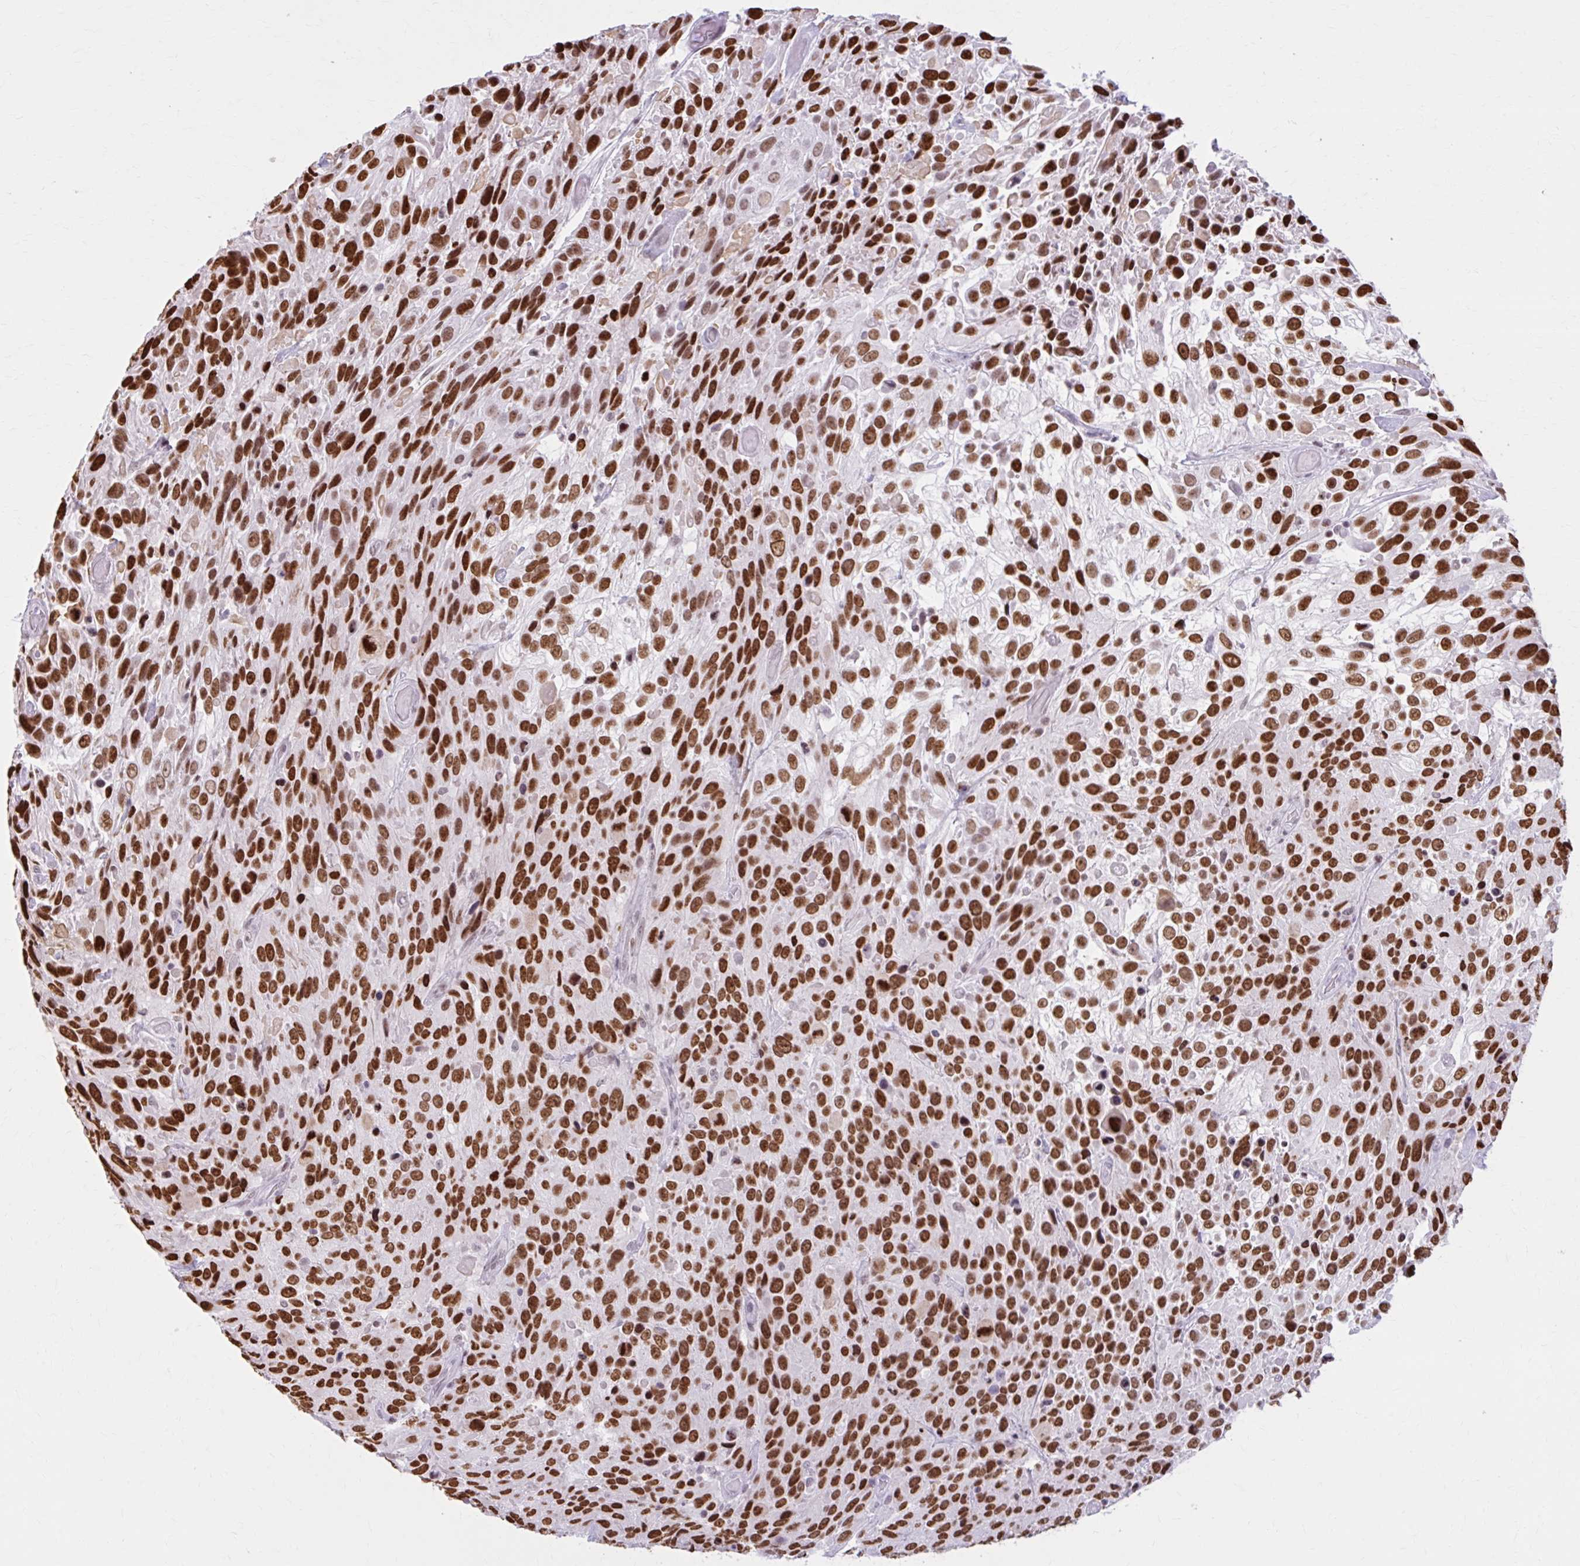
{"staining": {"intensity": "strong", "quantity": ">75%", "location": "nuclear"}, "tissue": "urothelial cancer", "cell_type": "Tumor cells", "image_type": "cancer", "snomed": [{"axis": "morphology", "description": "Urothelial carcinoma, High grade"}, {"axis": "topography", "description": "Urinary bladder"}], "caption": "A micrograph showing strong nuclear expression in approximately >75% of tumor cells in urothelial cancer, as visualized by brown immunohistochemical staining.", "gene": "PABIR1", "patient": {"sex": "female", "age": 70}}